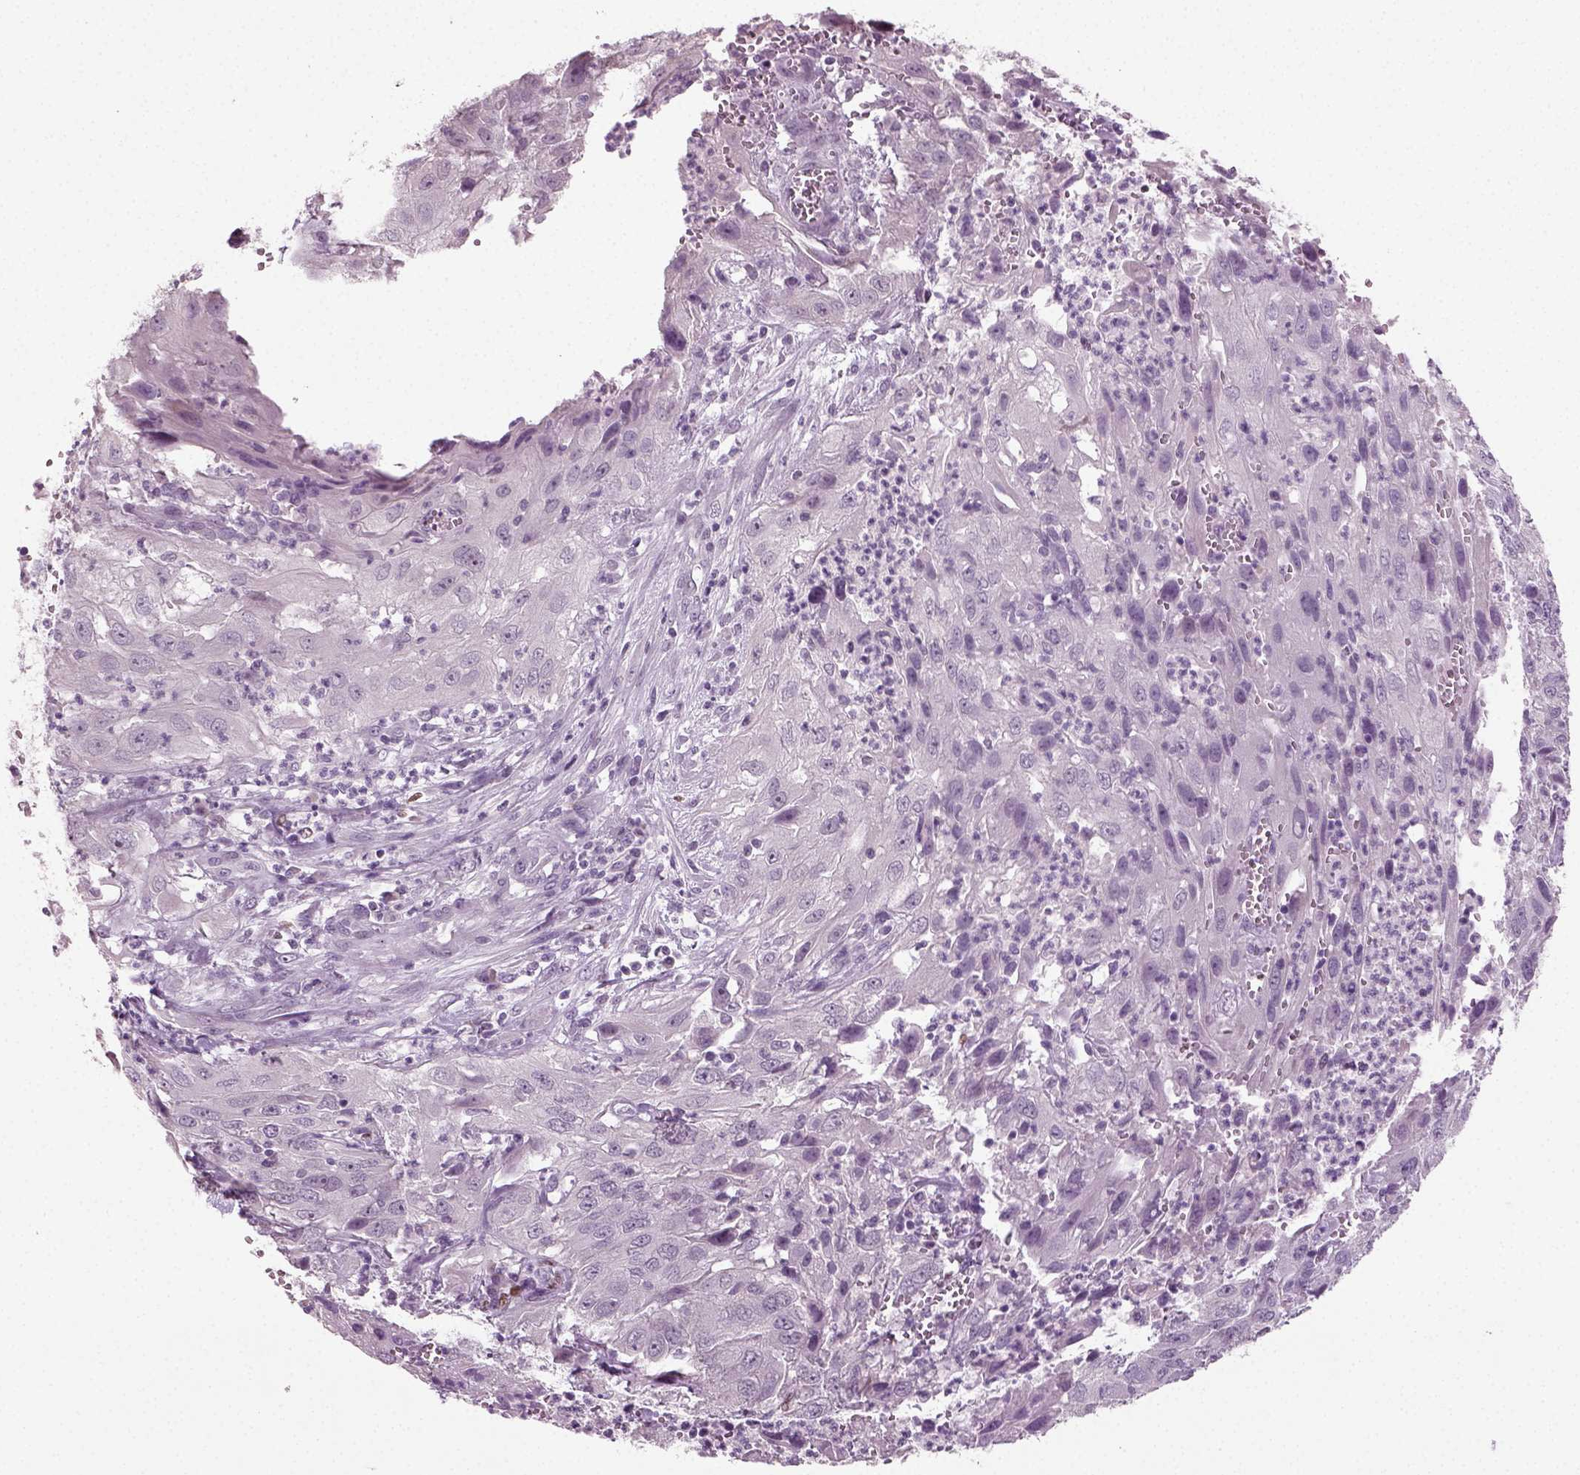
{"staining": {"intensity": "negative", "quantity": "none", "location": "none"}, "tissue": "cervical cancer", "cell_type": "Tumor cells", "image_type": "cancer", "snomed": [{"axis": "morphology", "description": "Squamous cell carcinoma, NOS"}, {"axis": "topography", "description": "Cervix"}], "caption": "High power microscopy image of an immunohistochemistry image of cervical cancer (squamous cell carcinoma), revealing no significant expression in tumor cells.", "gene": "SYNGAP1", "patient": {"sex": "female", "age": 32}}